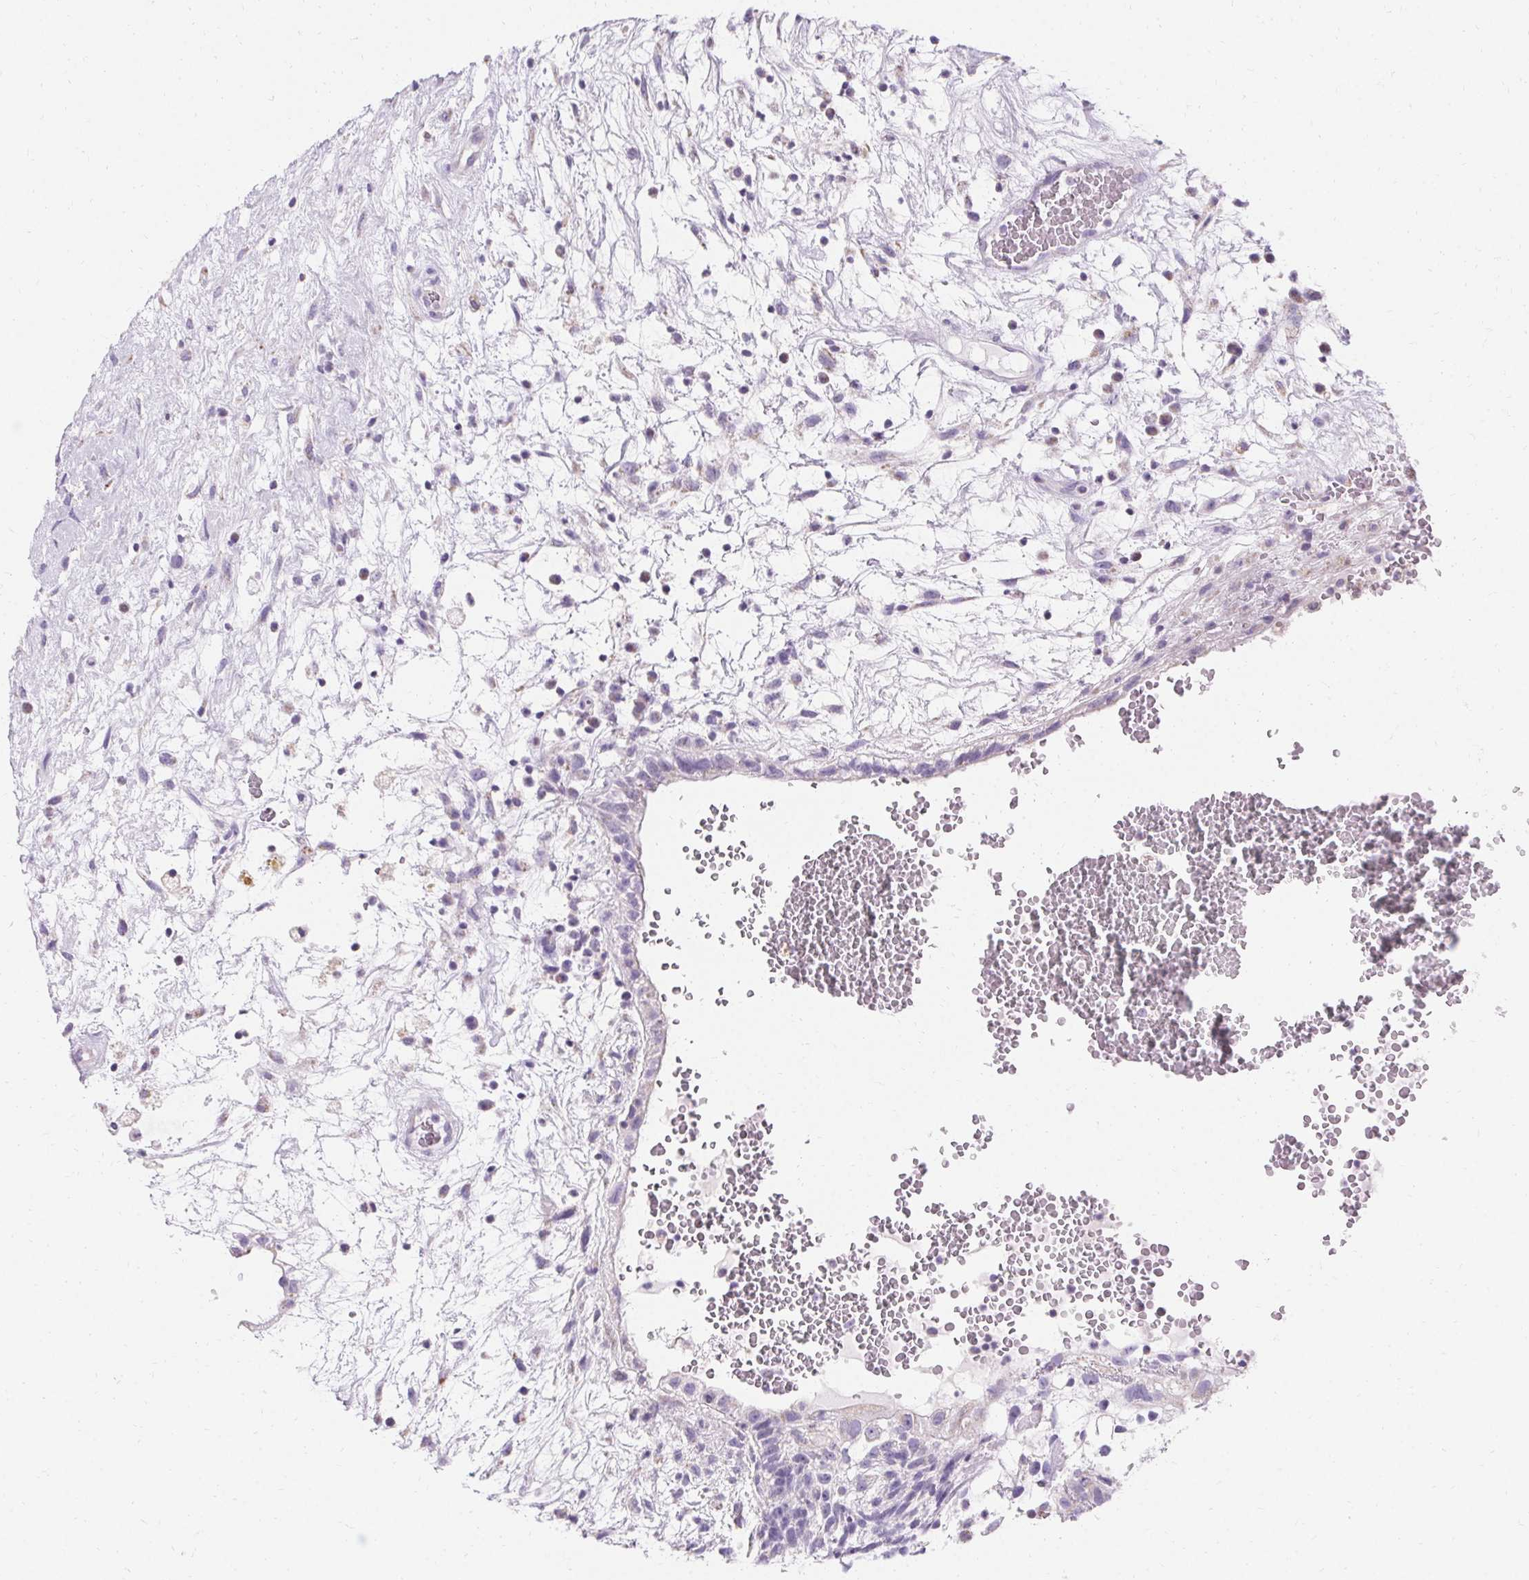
{"staining": {"intensity": "negative", "quantity": "none", "location": "none"}, "tissue": "testis cancer", "cell_type": "Tumor cells", "image_type": "cancer", "snomed": [{"axis": "morphology", "description": "Normal tissue, NOS"}, {"axis": "morphology", "description": "Carcinoma, Embryonal, NOS"}, {"axis": "topography", "description": "Testis"}], "caption": "This is an immunohistochemistry histopathology image of embryonal carcinoma (testis). There is no positivity in tumor cells.", "gene": "ASGR2", "patient": {"sex": "male", "age": 32}}